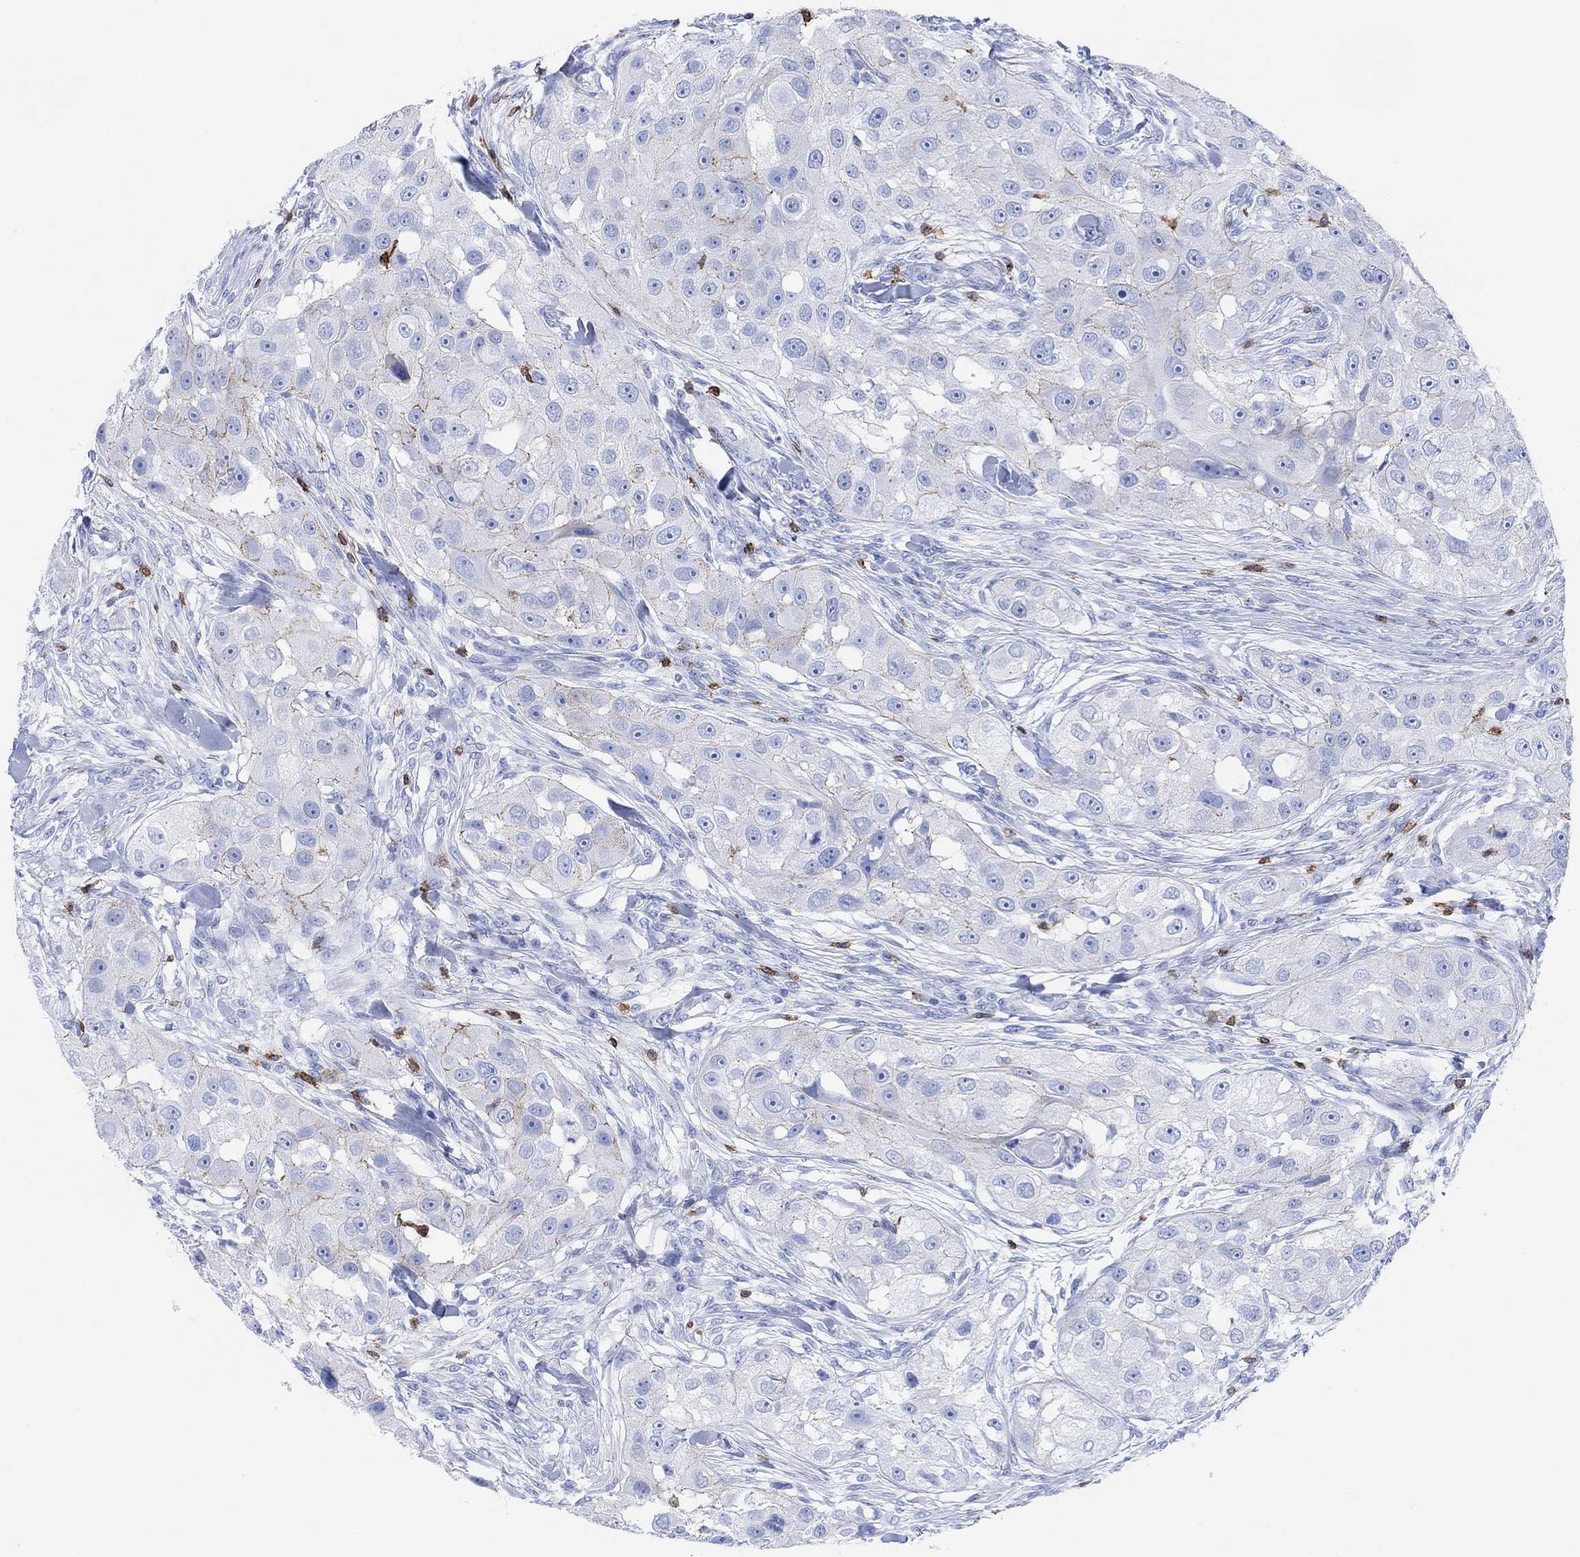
{"staining": {"intensity": "weak", "quantity": "<25%", "location": "cytoplasmic/membranous"}, "tissue": "head and neck cancer", "cell_type": "Tumor cells", "image_type": "cancer", "snomed": [{"axis": "morphology", "description": "Squamous cell carcinoma, NOS"}, {"axis": "topography", "description": "Head-Neck"}], "caption": "Micrograph shows no significant protein expression in tumor cells of head and neck squamous cell carcinoma.", "gene": "GPR65", "patient": {"sex": "male", "age": 51}}